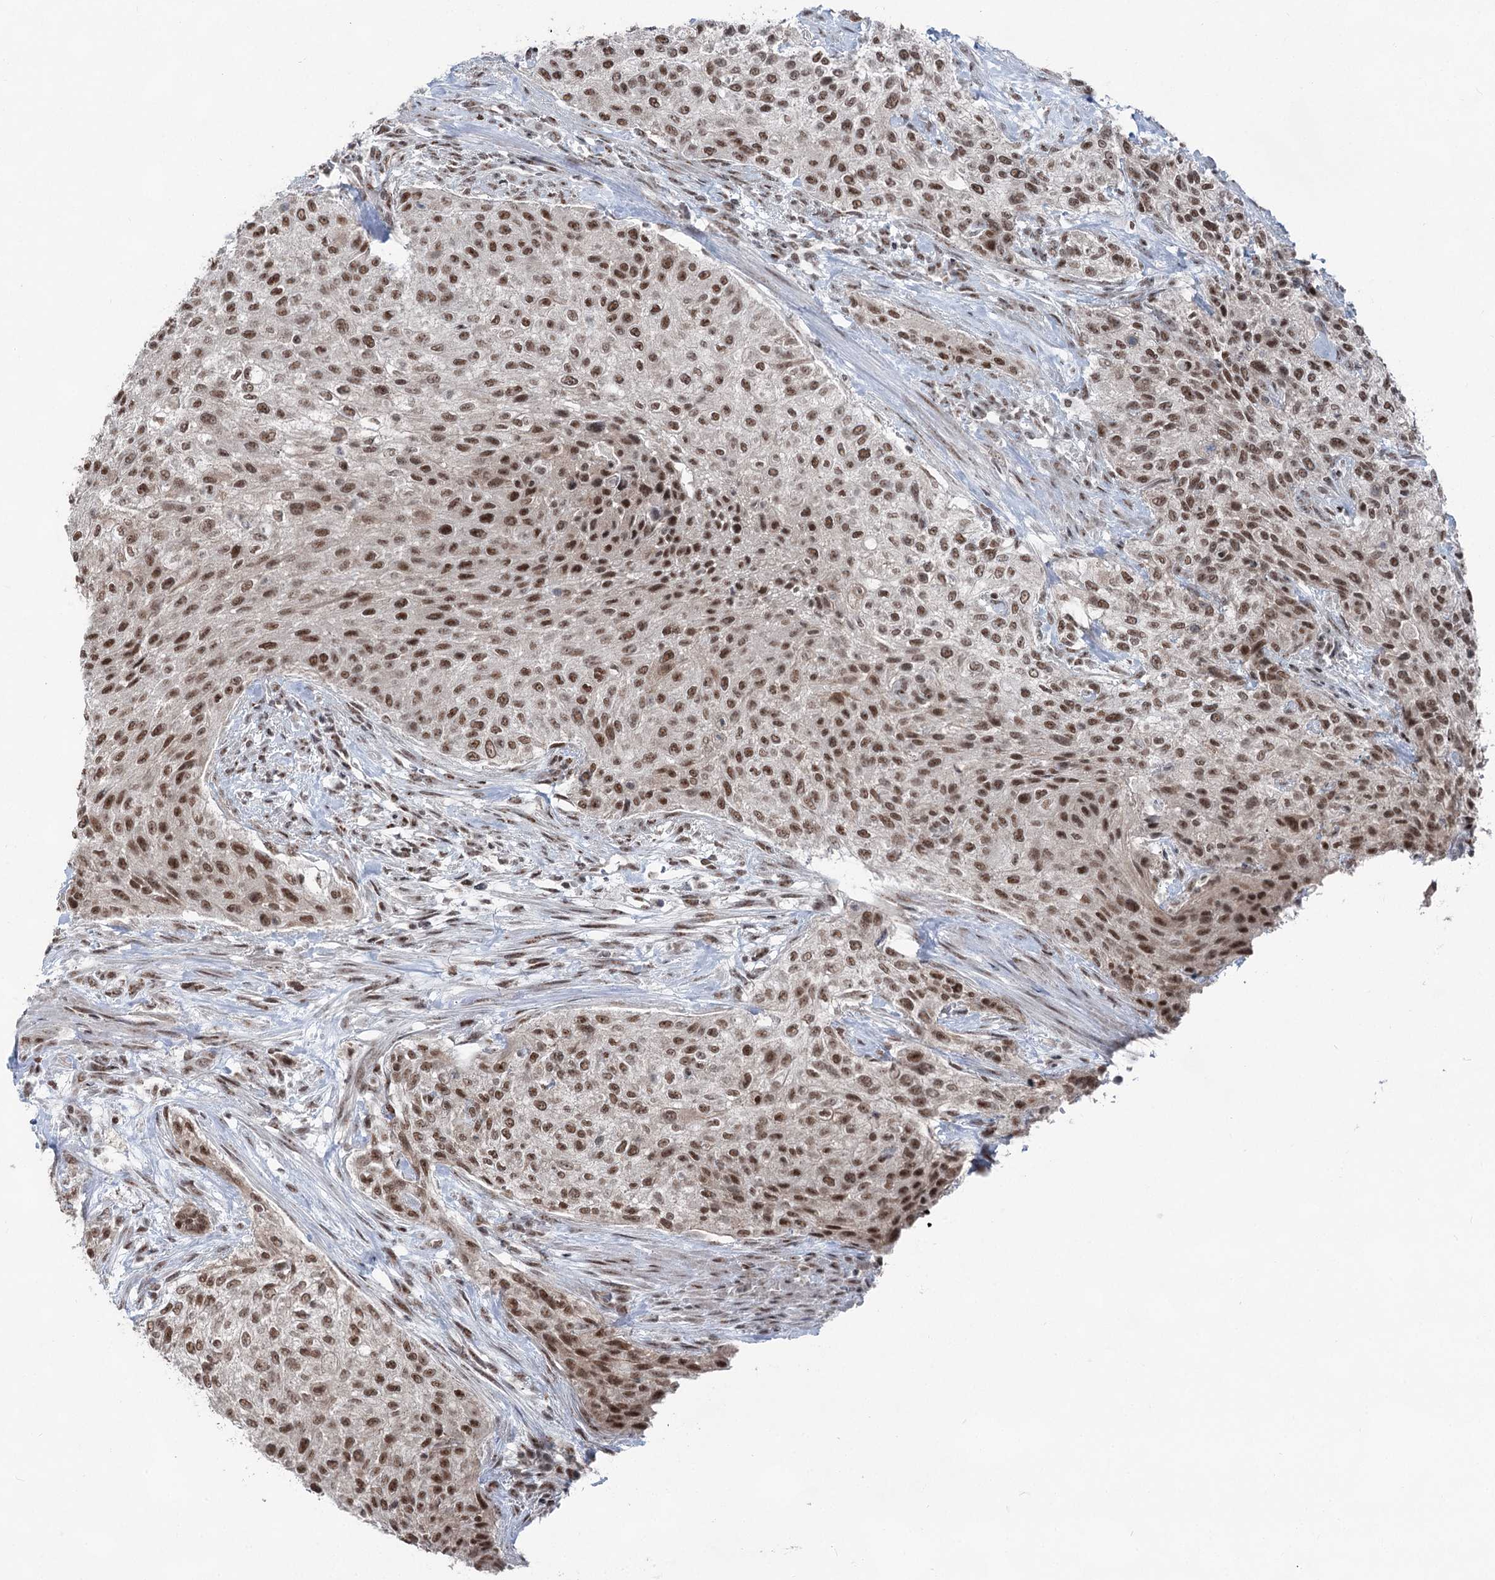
{"staining": {"intensity": "moderate", "quantity": ">75%", "location": "nuclear"}, "tissue": "urothelial cancer", "cell_type": "Tumor cells", "image_type": "cancer", "snomed": [{"axis": "morphology", "description": "Normal tissue, NOS"}, {"axis": "morphology", "description": "Urothelial carcinoma, NOS"}, {"axis": "topography", "description": "Urinary bladder"}, {"axis": "topography", "description": "Peripheral nerve tissue"}], "caption": "Protein staining reveals moderate nuclear staining in about >75% of tumor cells in transitional cell carcinoma. Ihc stains the protein in brown and the nuclei are stained blue.", "gene": "ZCCHC8", "patient": {"sex": "male", "age": 35}}